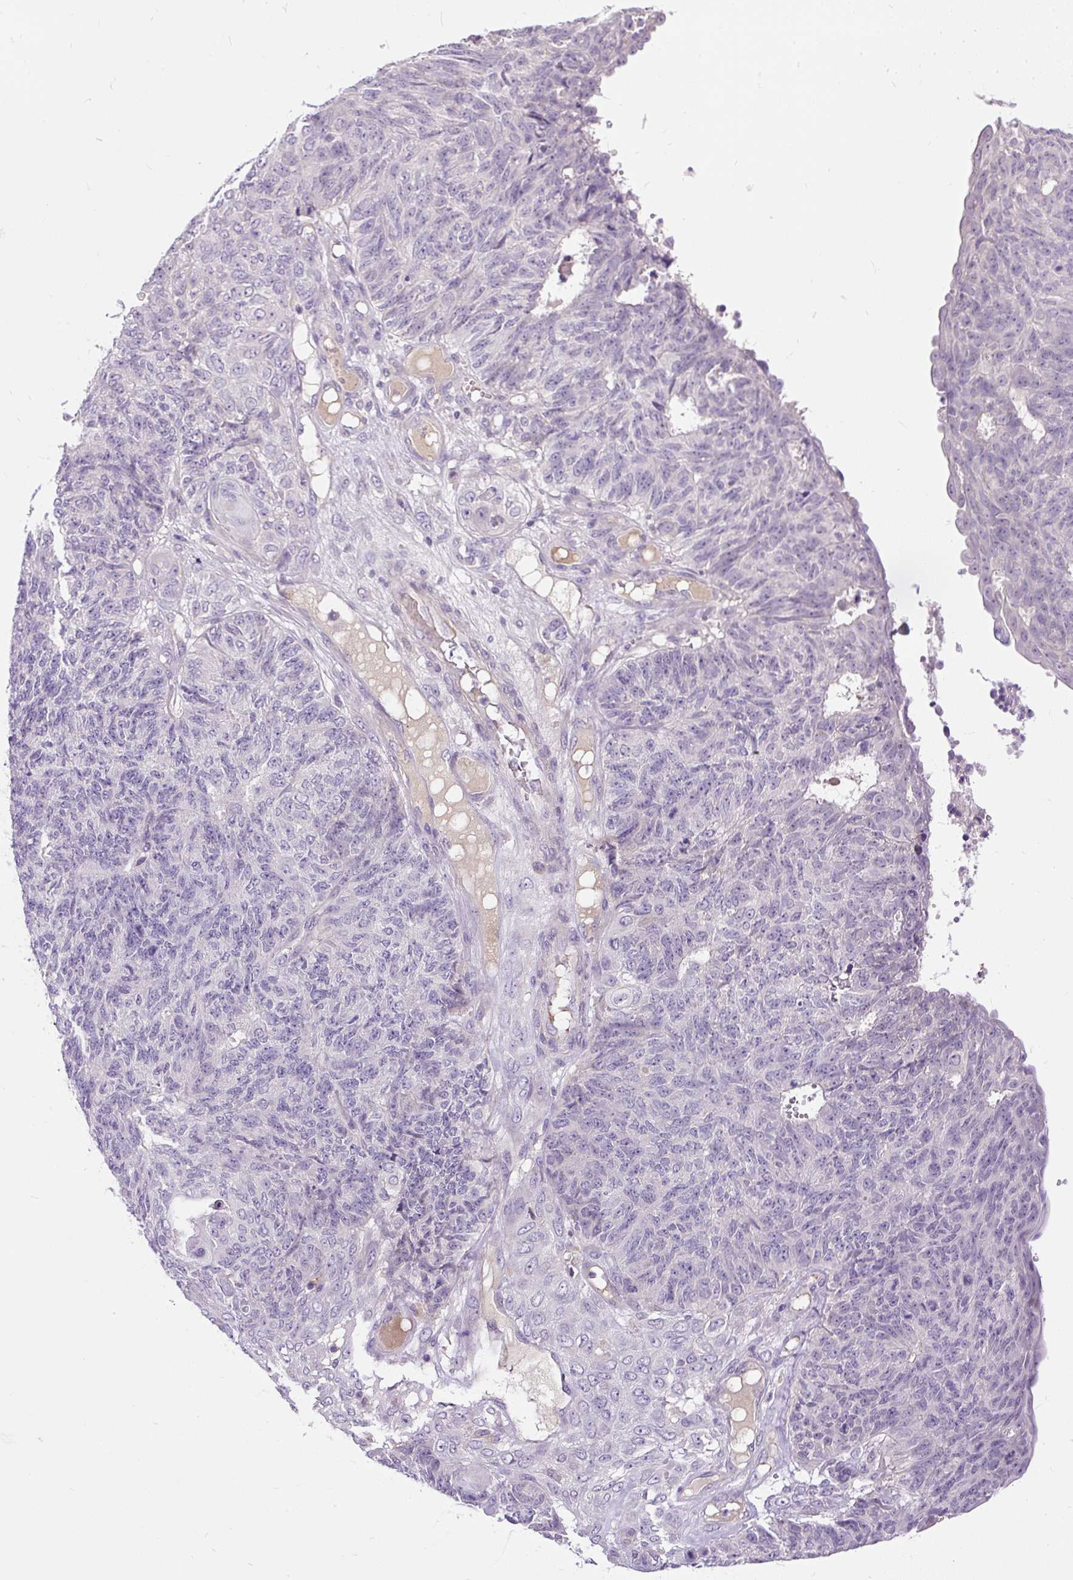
{"staining": {"intensity": "negative", "quantity": "none", "location": "none"}, "tissue": "endometrial cancer", "cell_type": "Tumor cells", "image_type": "cancer", "snomed": [{"axis": "morphology", "description": "Adenocarcinoma, NOS"}, {"axis": "topography", "description": "Endometrium"}], "caption": "The photomicrograph displays no significant expression in tumor cells of endometrial cancer.", "gene": "KRTAP20-3", "patient": {"sex": "female", "age": 32}}